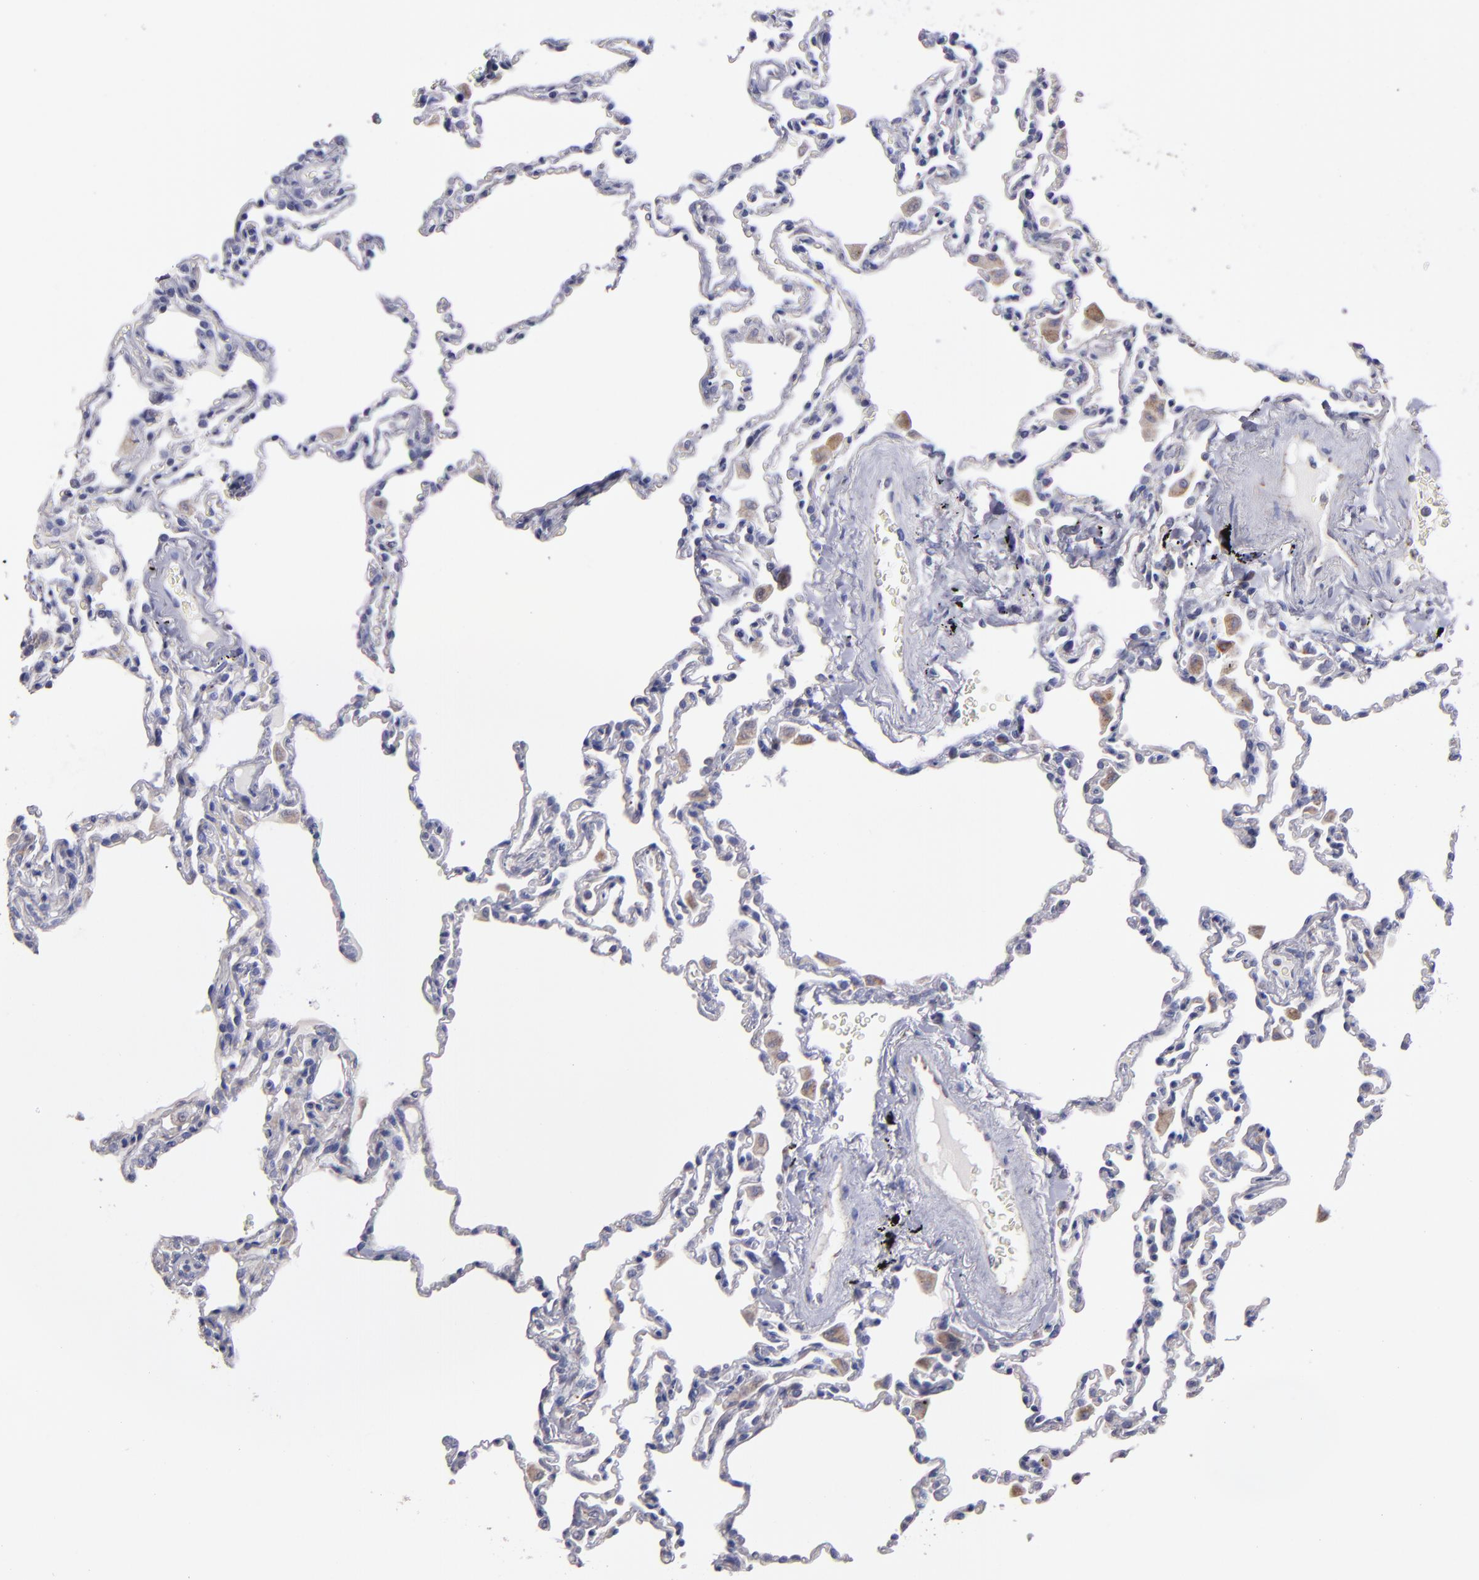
{"staining": {"intensity": "negative", "quantity": "none", "location": "none"}, "tissue": "lung", "cell_type": "Alveolar cells", "image_type": "normal", "snomed": [{"axis": "morphology", "description": "Normal tissue, NOS"}, {"axis": "topography", "description": "Lung"}], "caption": "Immunohistochemistry (IHC) histopathology image of benign lung: lung stained with DAB shows no significant protein positivity in alveolar cells. (Stains: DAB immunohistochemistry (IHC) with hematoxylin counter stain, Microscopy: brightfield microscopy at high magnification).", "gene": "CLTA", "patient": {"sex": "male", "age": 59}}